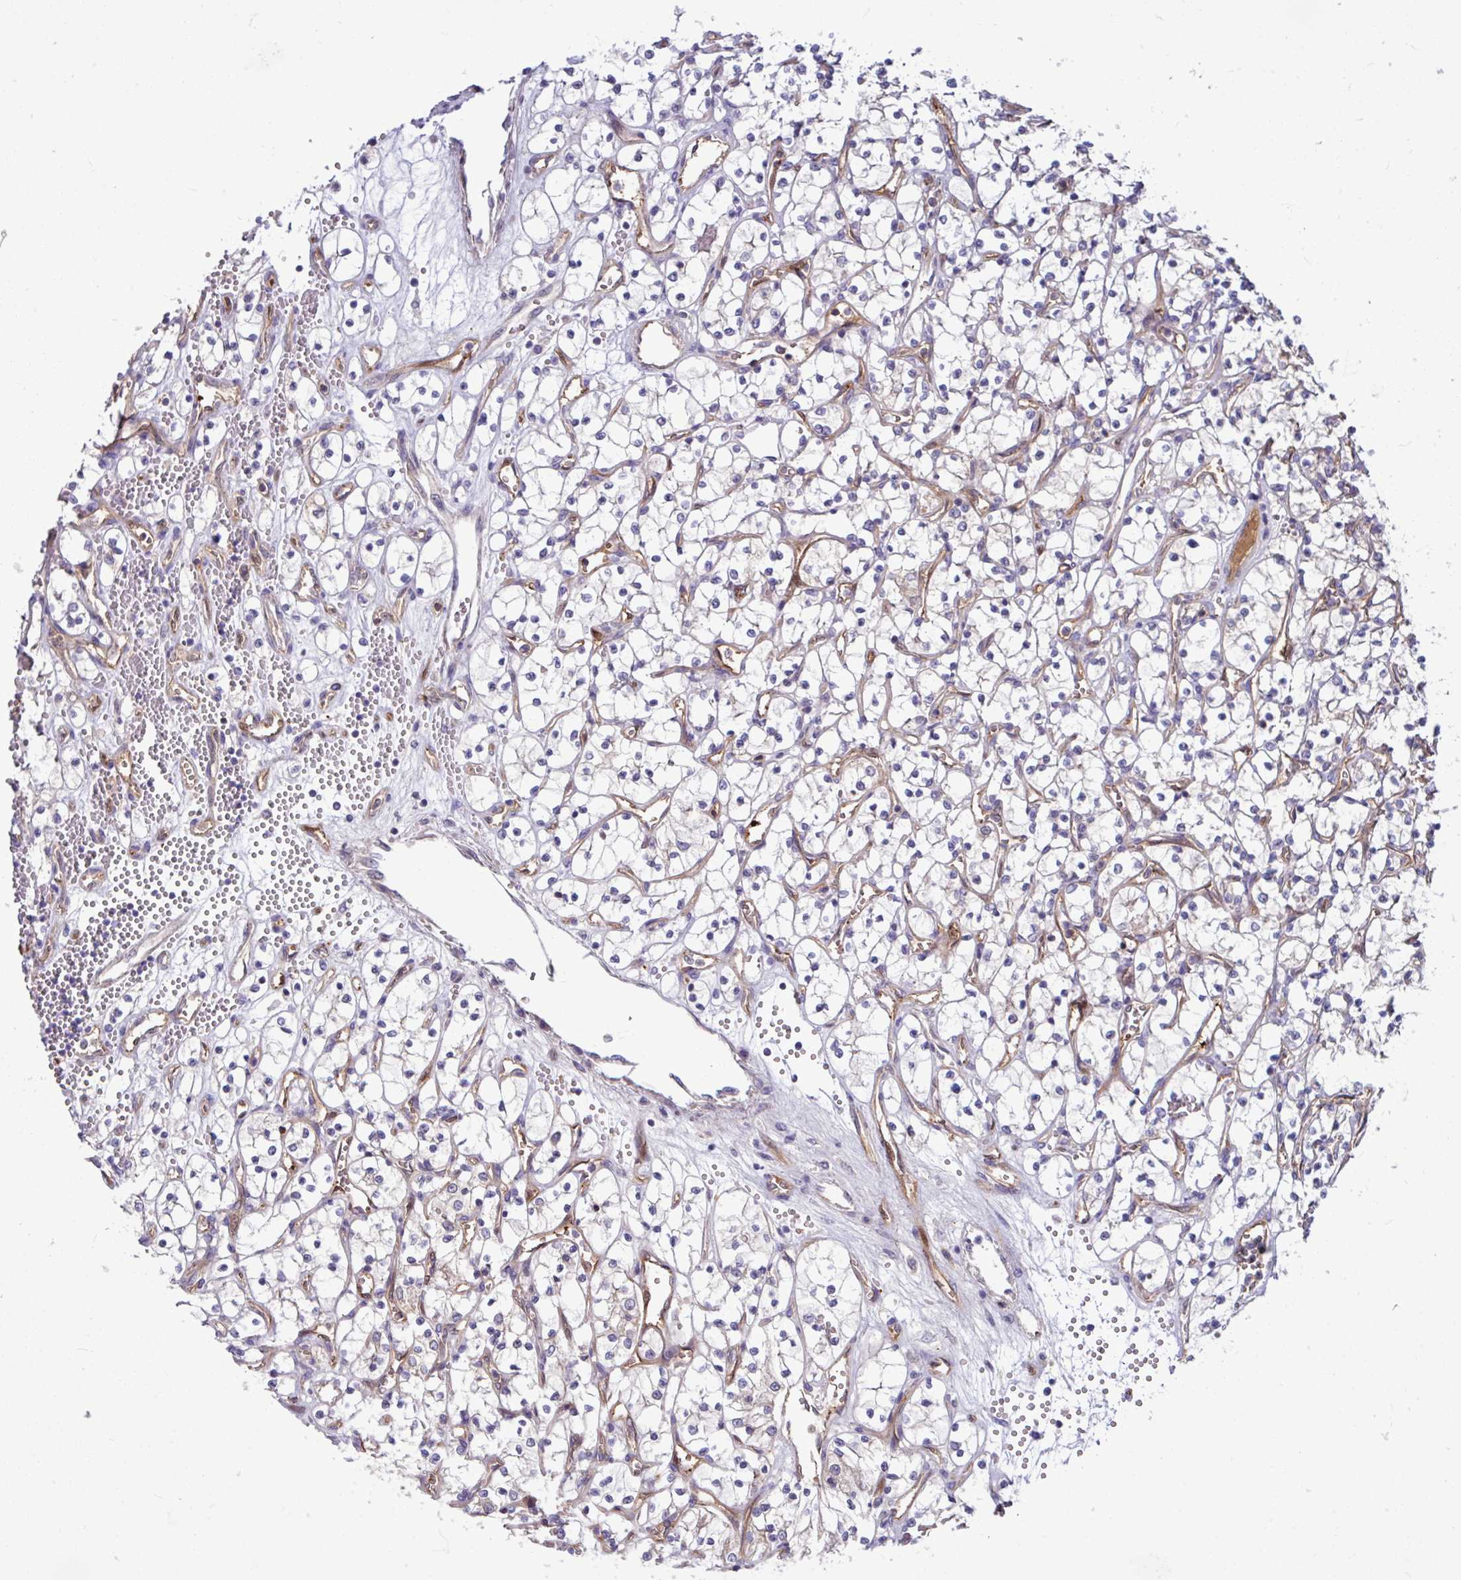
{"staining": {"intensity": "negative", "quantity": "none", "location": "none"}, "tissue": "renal cancer", "cell_type": "Tumor cells", "image_type": "cancer", "snomed": [{"axis": "morphology", "description": "Adenocarcinoma, NOS"}, {"axis": "topography", "description": "Kidney"}], "caption": "Renal cancer (adenocarcinoma) was stained to show a protein in brown. There is no significant positivity in tumor cells.", "gene": "B4GALNT4", "patient": {"sex": "female", "age": 69}}